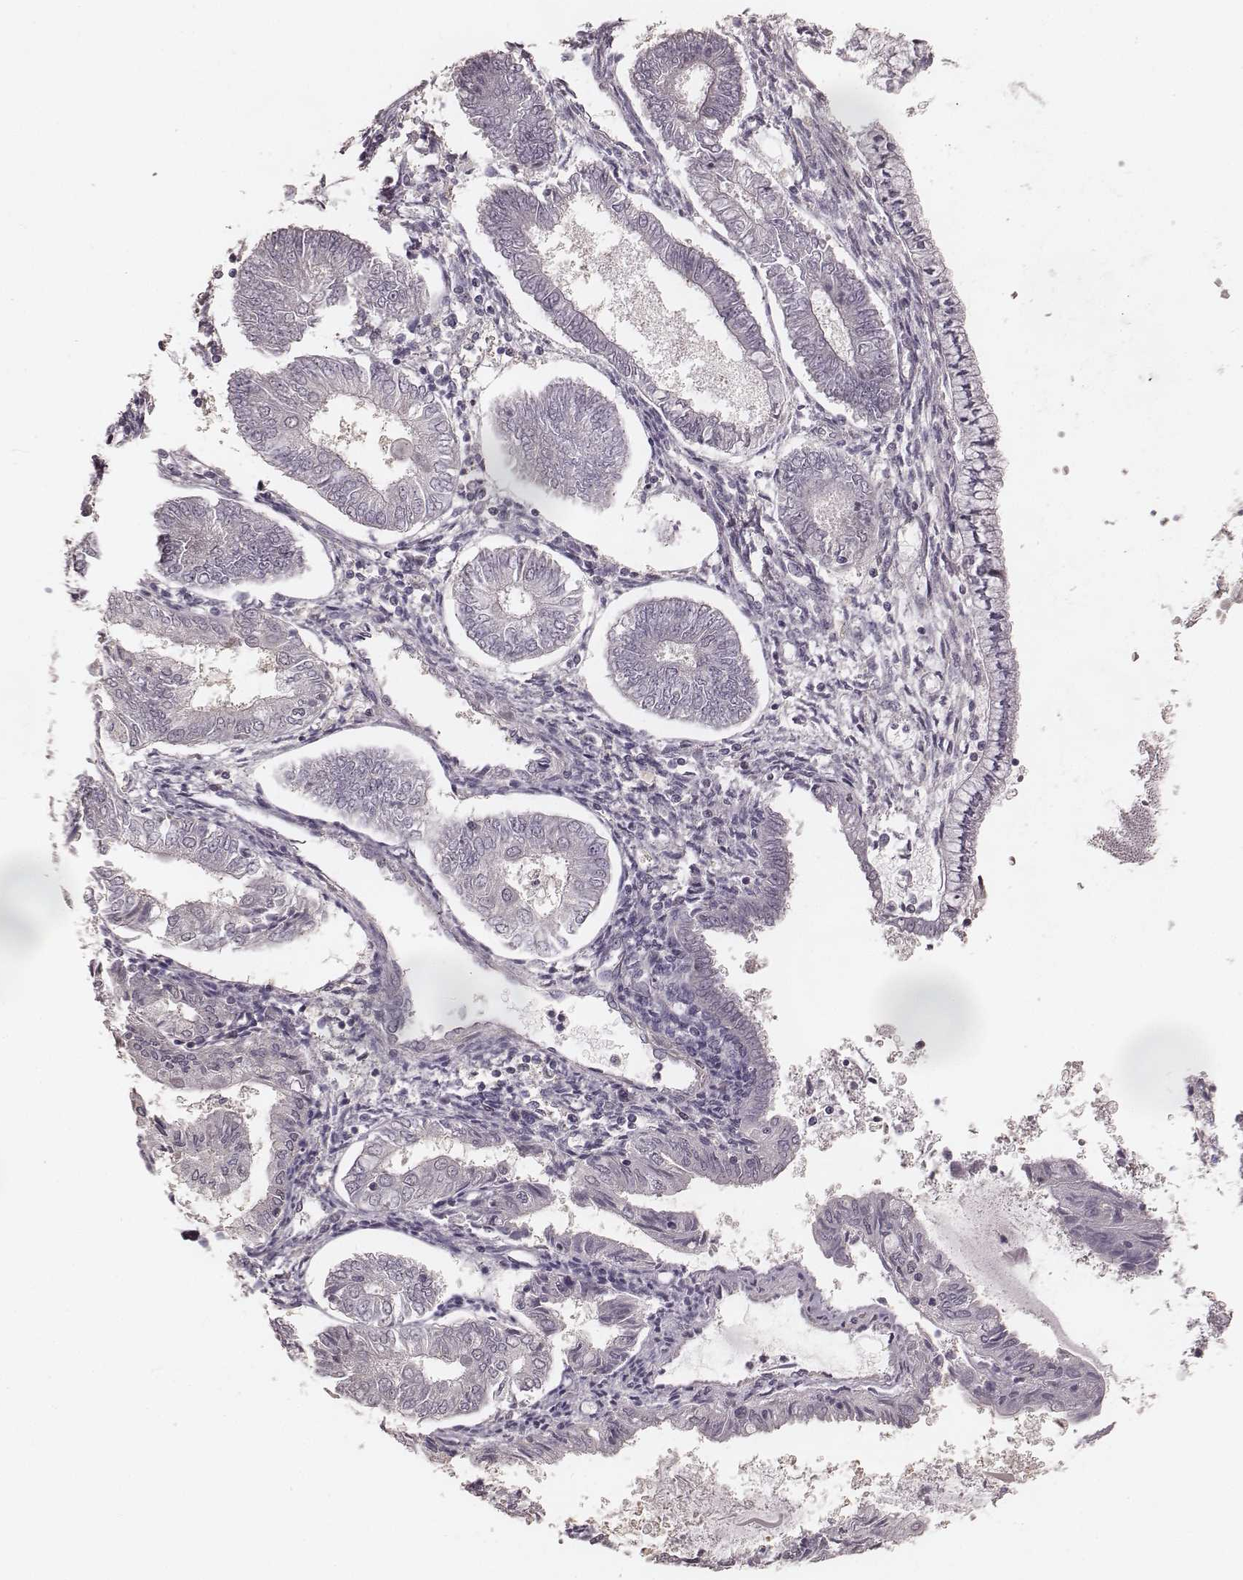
{"staining": {"intensity": "negative", "quantity": "none", "location": "none"}, "tissue": "endometrial cancer", "cell_type": "Tumor cells", "image_type": "cancer", "snomed": [{"axis": "morphology", "description": "Adenocarcinoma, NOS"}, {"axis": "topography", "description": "Endometrium"}], "caption": "The immunohistochemistry (IHC) histopathology image has no significant staining in tumor cells of endometrial adenocarcinoma tissue.", "gene": "LY6K", "patient": {"sex": "female", "age": 68}}